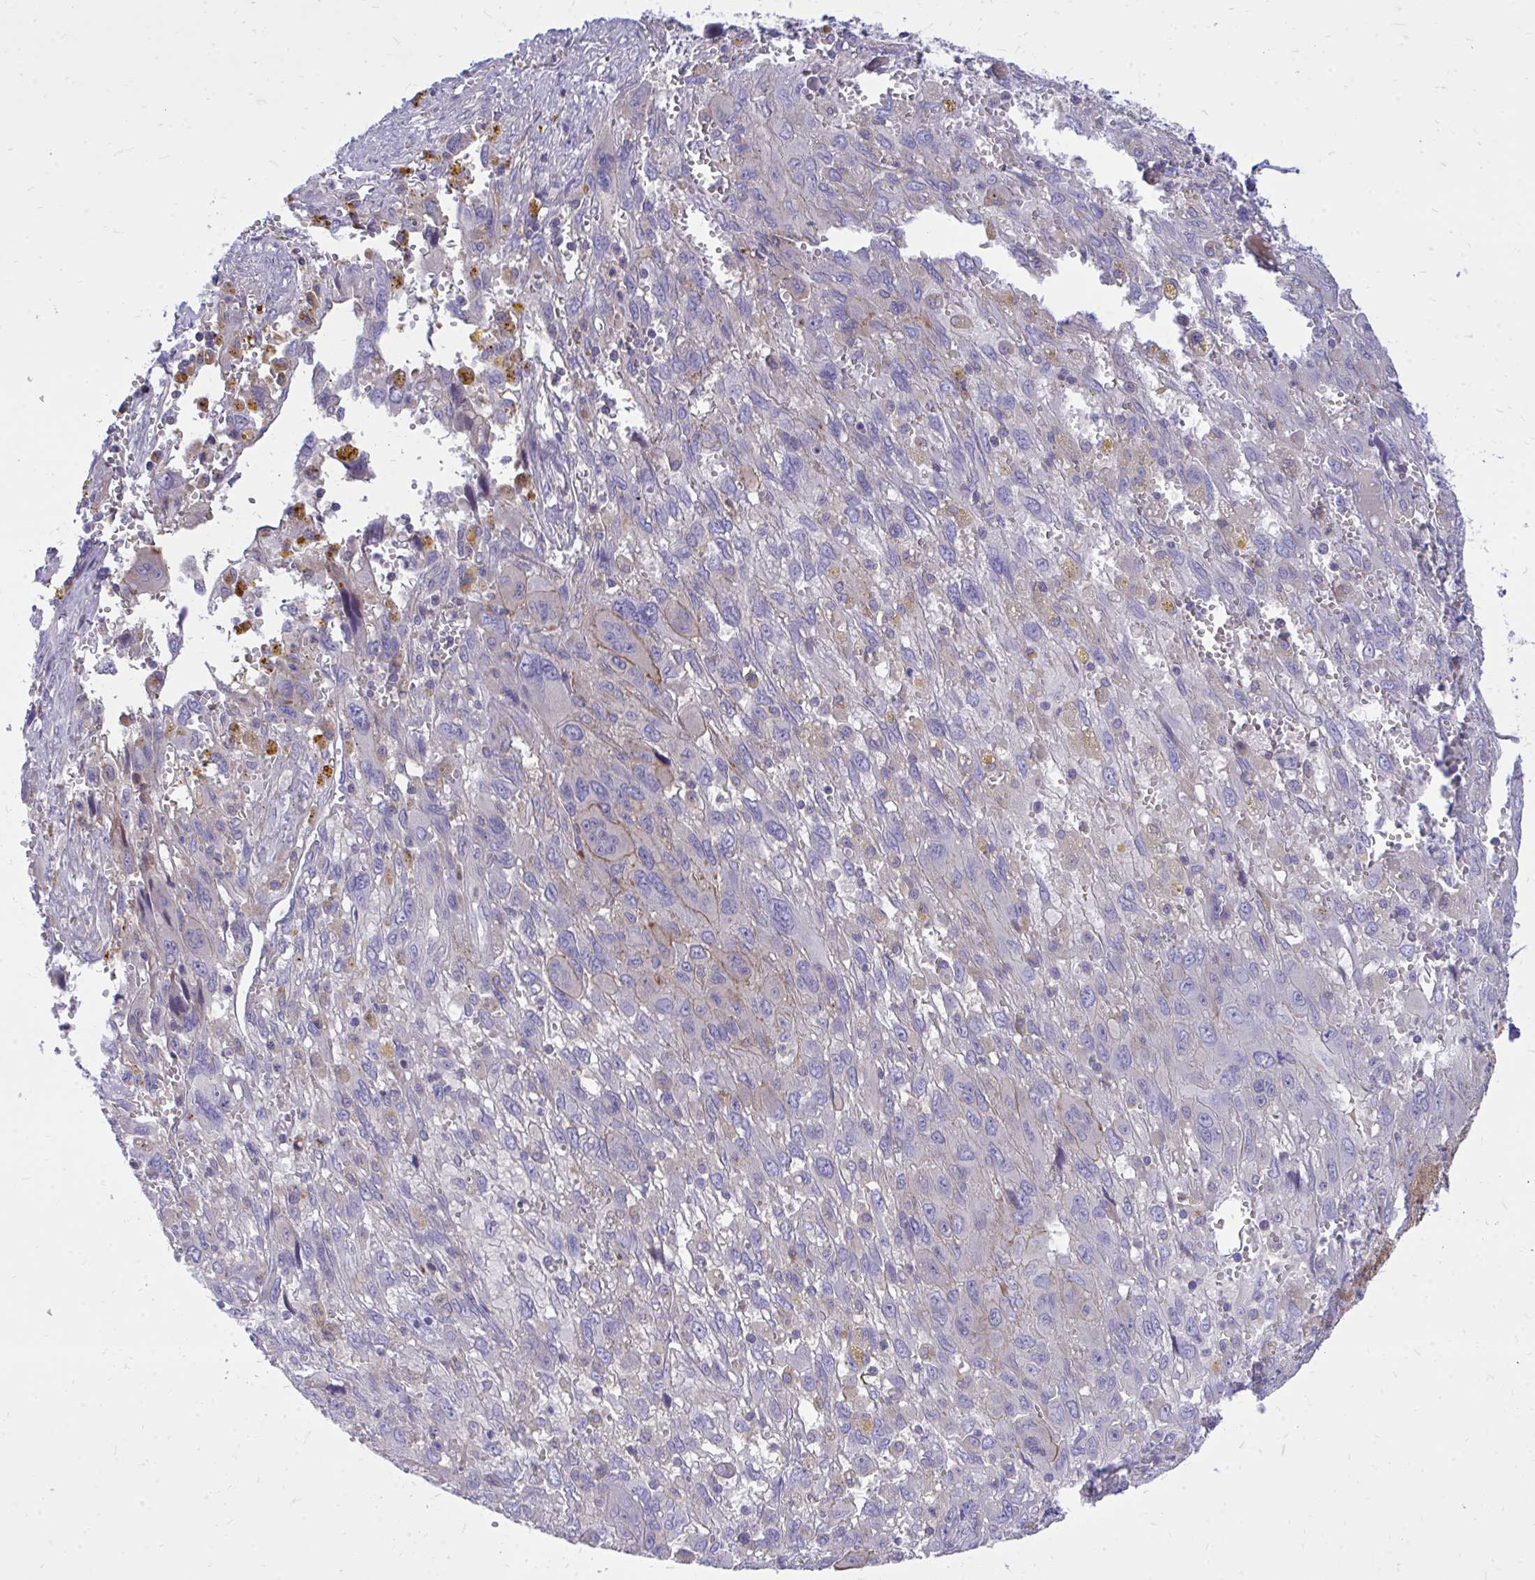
{"staining": {"intensity": "weak", "quantity": "<25%", "location": "cytoplasmic/membranous"}, "tissue": "pancreatic cancer", "cell_type": "Tumor cells", "image_type": "cancer", "snomed": [{"axis": "morphology", "description": "Adenocarcinoma, NOS"}, {"axis": "topography", "description": "Pancreas"}], "caption": "DAB (3,3'-diaminobenzidine) immunohistochemical staining of pancreatic adenocarcinoma demonstrates no significant positivity in tumor cells.", "gene": "TP53I11", "patient": {"sex": "female", "age": 47}}